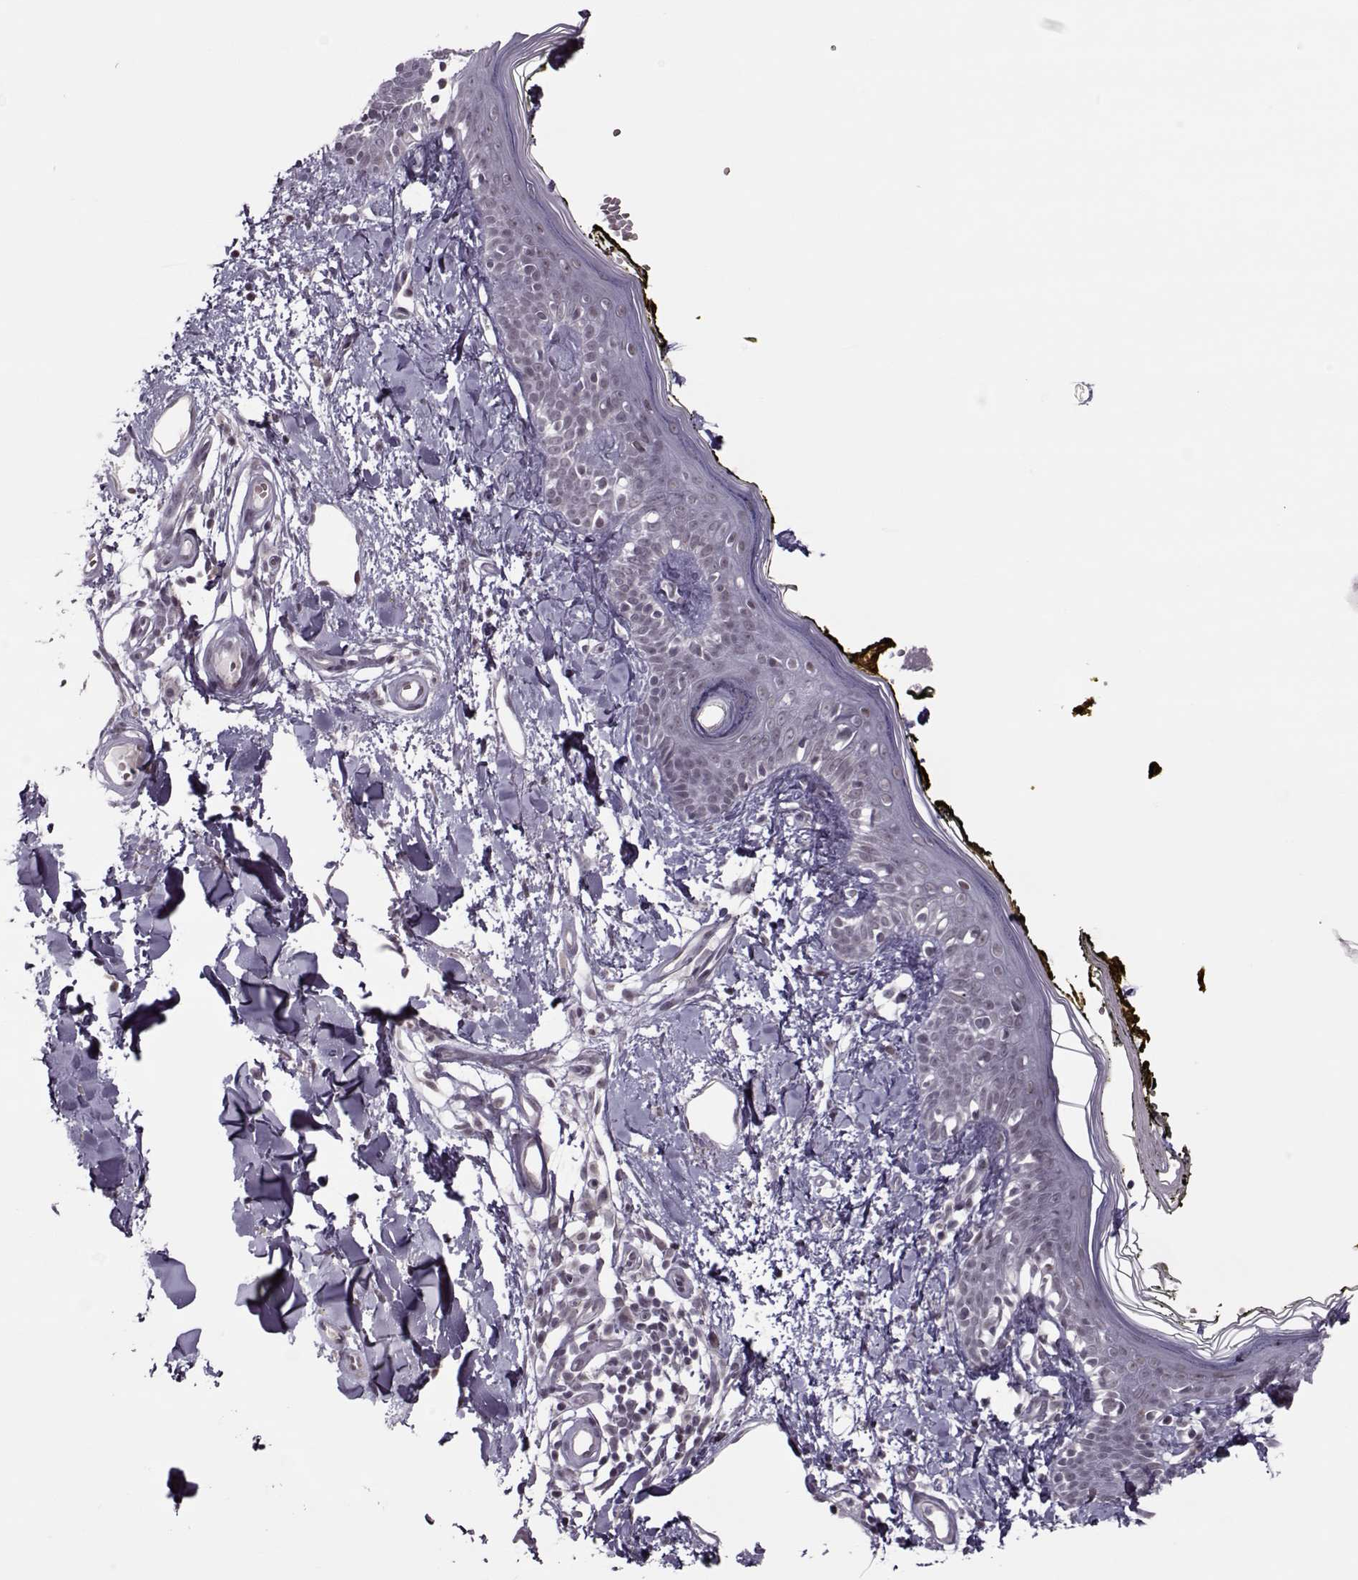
{"staining": {"intensity": "negative", "quantity": "none", "location": "none"}, "tissue": "skin", "cell_type": "Fibroblasts", "image_type": "normal", "snomed": [{"axis": "morphology", "description": "Normal tissue, NOS"}, {"axis": "topography", "description": "Skin"}], "caption": "Image shows no significant protein positivity in fibroblasts of benign skin.", "gene": "LIN28A", "patient": {"sex": "male", "age": 76}}